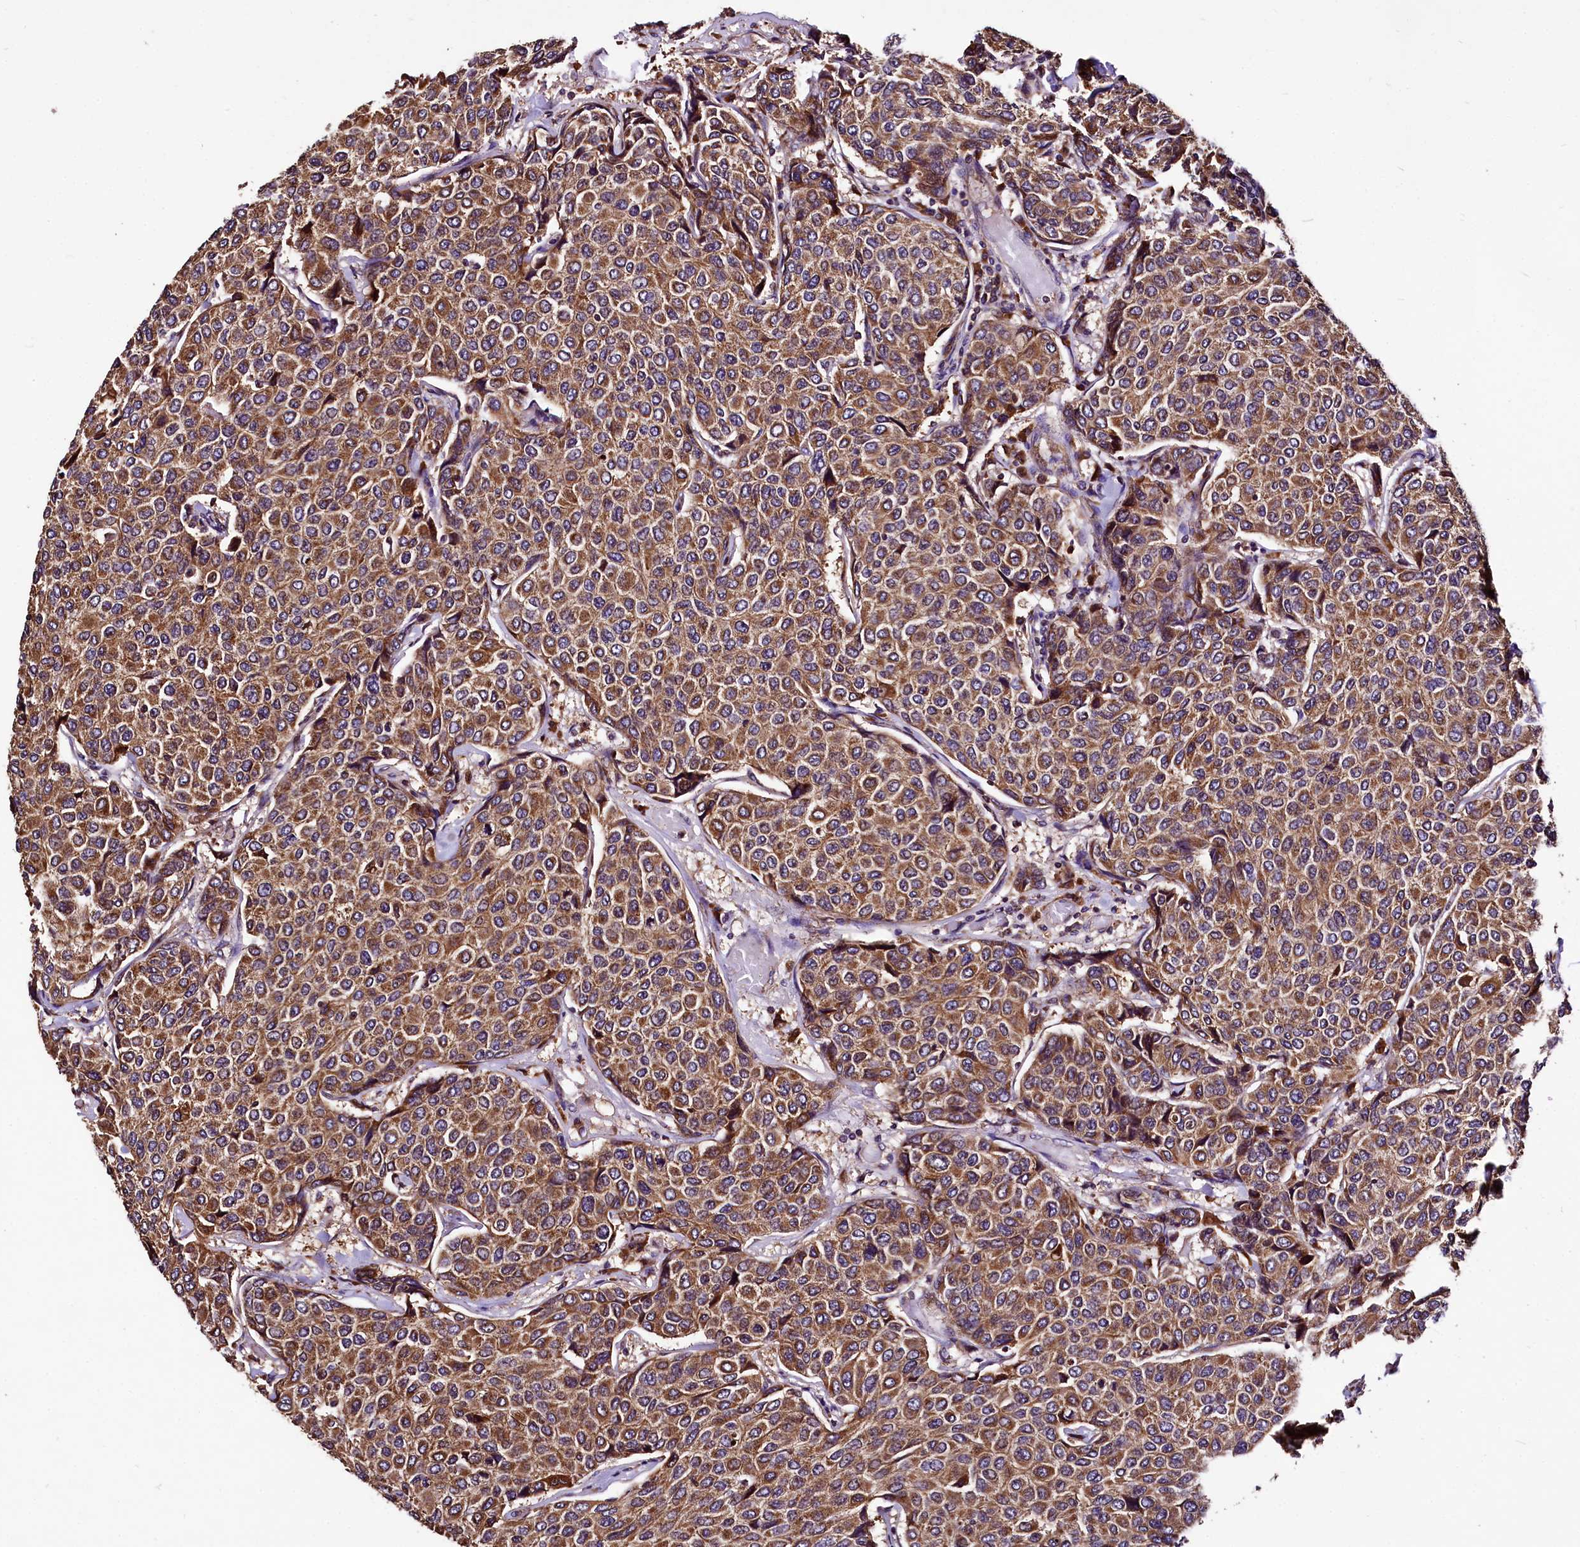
{"staining": {"intensity": "moderate", "quantity": ">75%", "location": "cytoplasmic/membranous"}, "tissue": "breast cancer", "cell_type": "Tumor cells", "image_type": "cancer", "snomed": [{"axis": "morphology", "description": "Duct carcinoma"}, {"axis": "topography", "description": "Breast"}], "caption": "Moderate cytoplasmic/membranous positivity is identified in about >75% of tumor cells in intraductal carcinoma (breast).", "gene": "LRSAM1", "patient": {"sex": "female", "age": 55}}